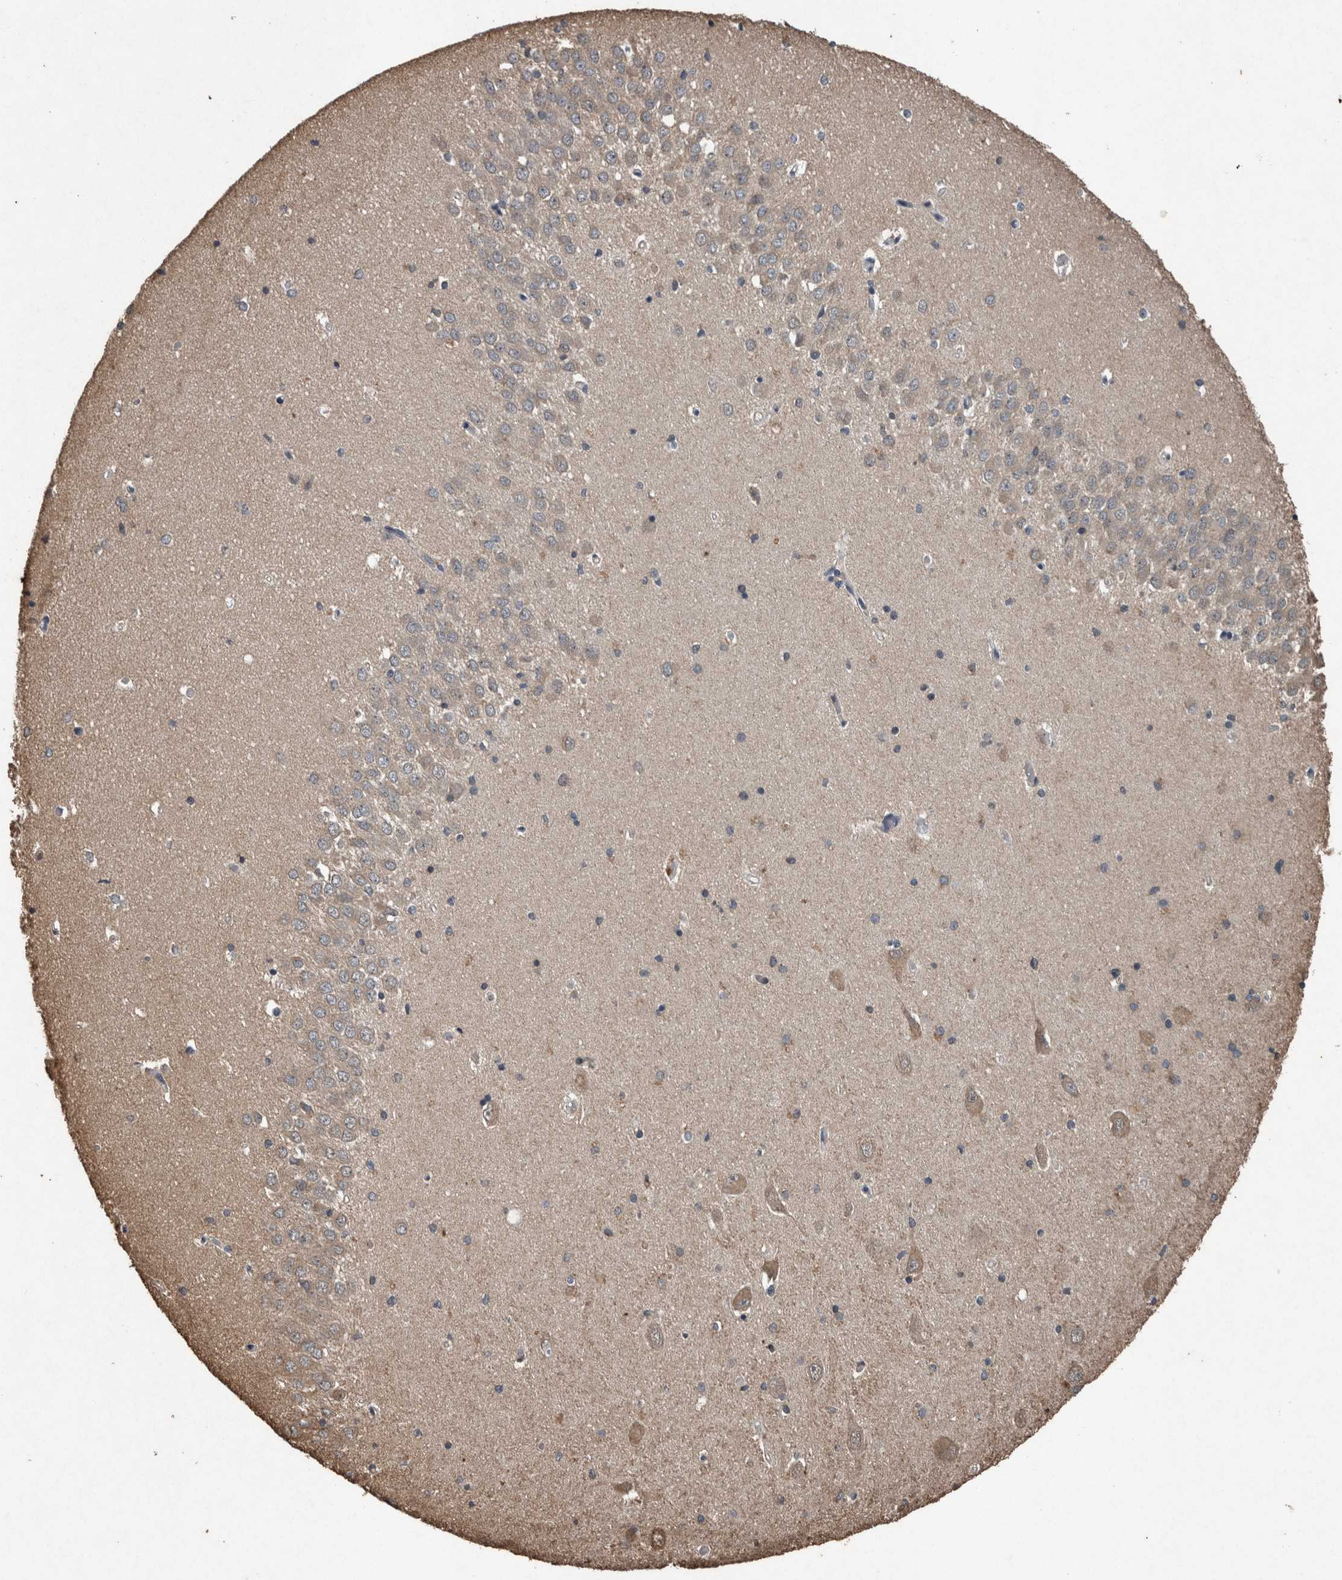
{"staining": {"intensity": "negative", "quantity": "none", "location": "none"}, "tissue": "hippocampus", "cell_type": "Glial cells", "image_type": "normal", "snomed": [{"axis": "morphology", "description": "Normal tissue, NOS"}, {"axis": "topography", "description": "Hippocampus"}], "caption": "Immunohistochemistry (IHC) photomicrograph of normal hippocampus stained for a protein (brown), which reveals no positivity in glial cells.", "gene": "FGFRL1", "patient": {"sex": "male", "age": 45}}